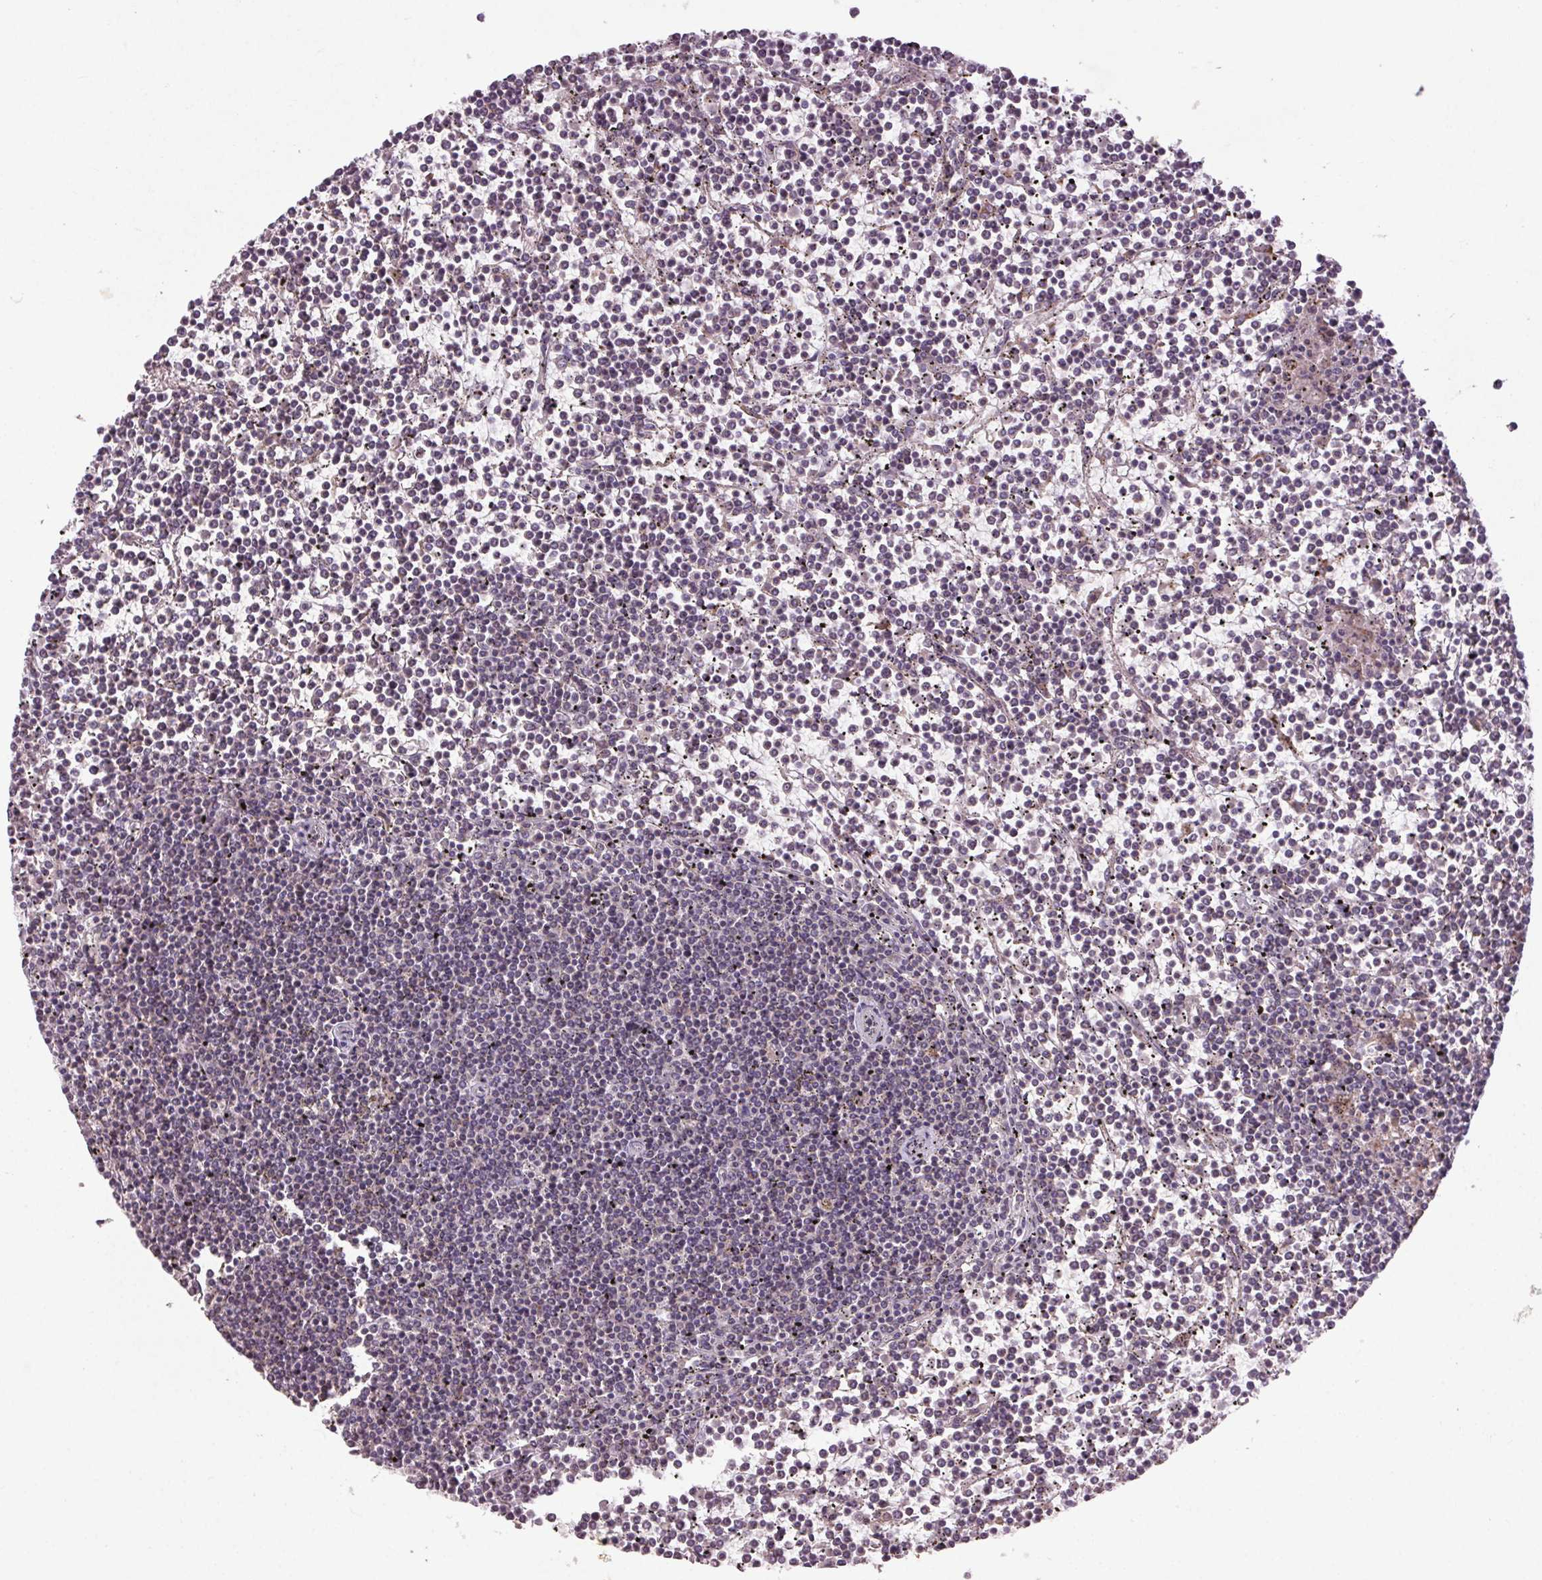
{"staining": {"intensity": "negative", "quantity": "none", "location": "none"}, "tissue": "lymphoma", "cell_type": "Tumor cells", "image_type": "cancer", "snomed": [{"axis": "morphology", "description": "Malignant lymphoma, non-Hodgkin's type, Low grade"}, {"axis": "topography", "description": "Spleen"}], "caption": "The photomicrograph exhibits no significant positivity in tumor cells of lymphoma.", "gene": "KLRC3", "patient": {"sex": "female", "age": 19}}